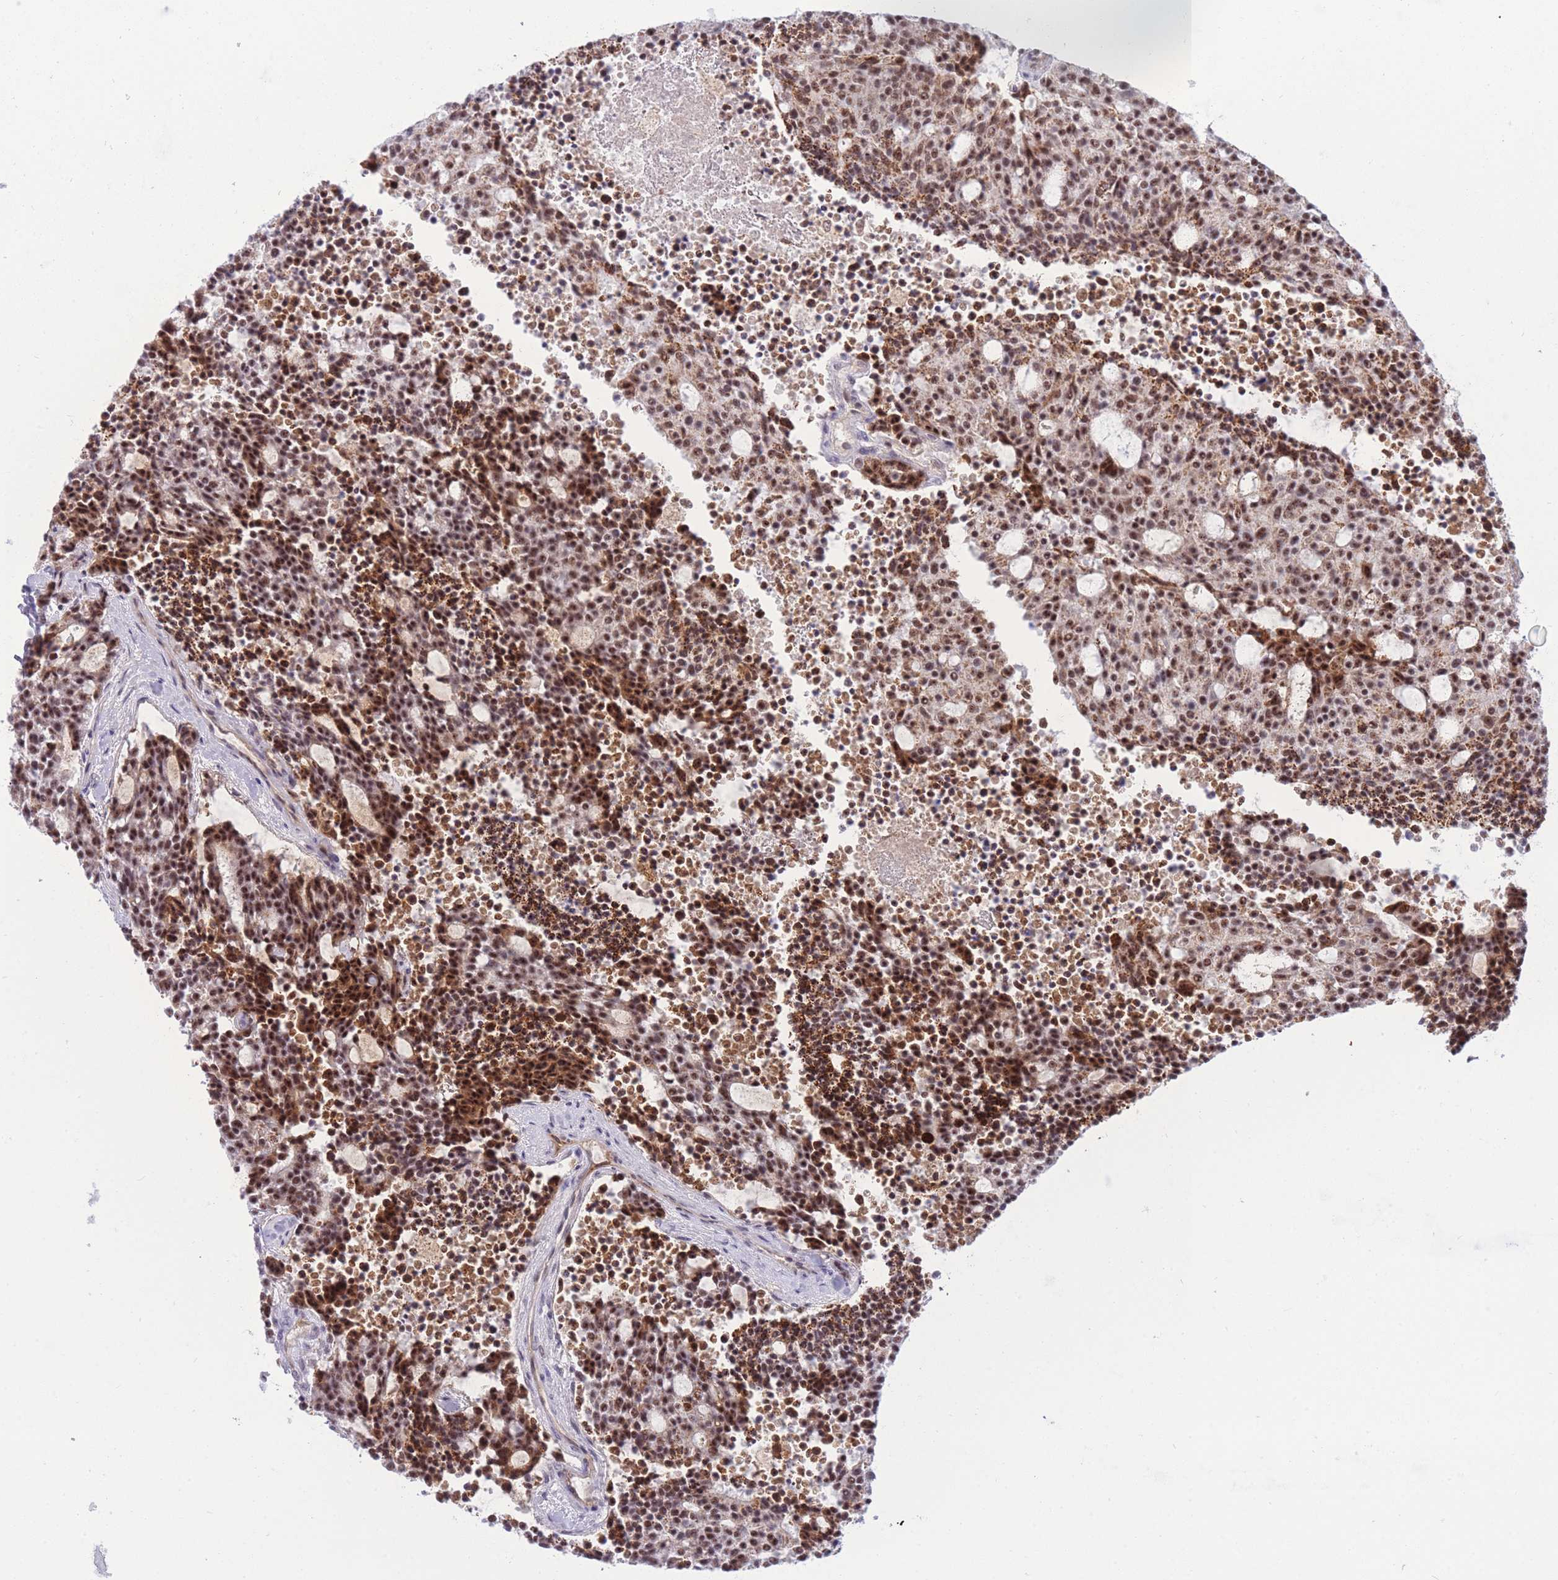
{"staining": {"intensity": "strong", "quantity": ">75%", "location": "cytoplasmic/membranous,nuclear"}, "tissue": "carcinoid", "cell_type": "Tumor cells", "image_type": "cancer", "snomed": [{"axis": "morphology", "description": "Carcinoid, malignant, NOS"}, {"axis": "topography", "description": "Pancreas"}], "caption": "Protein analysis of carcinoid tissue displays strong cytoplasmic/membranous and nuclear expression in approximately >75% of tumor cells.", "gene": "CYP2B6", "patient": {"sex": "female", "age": 54}}